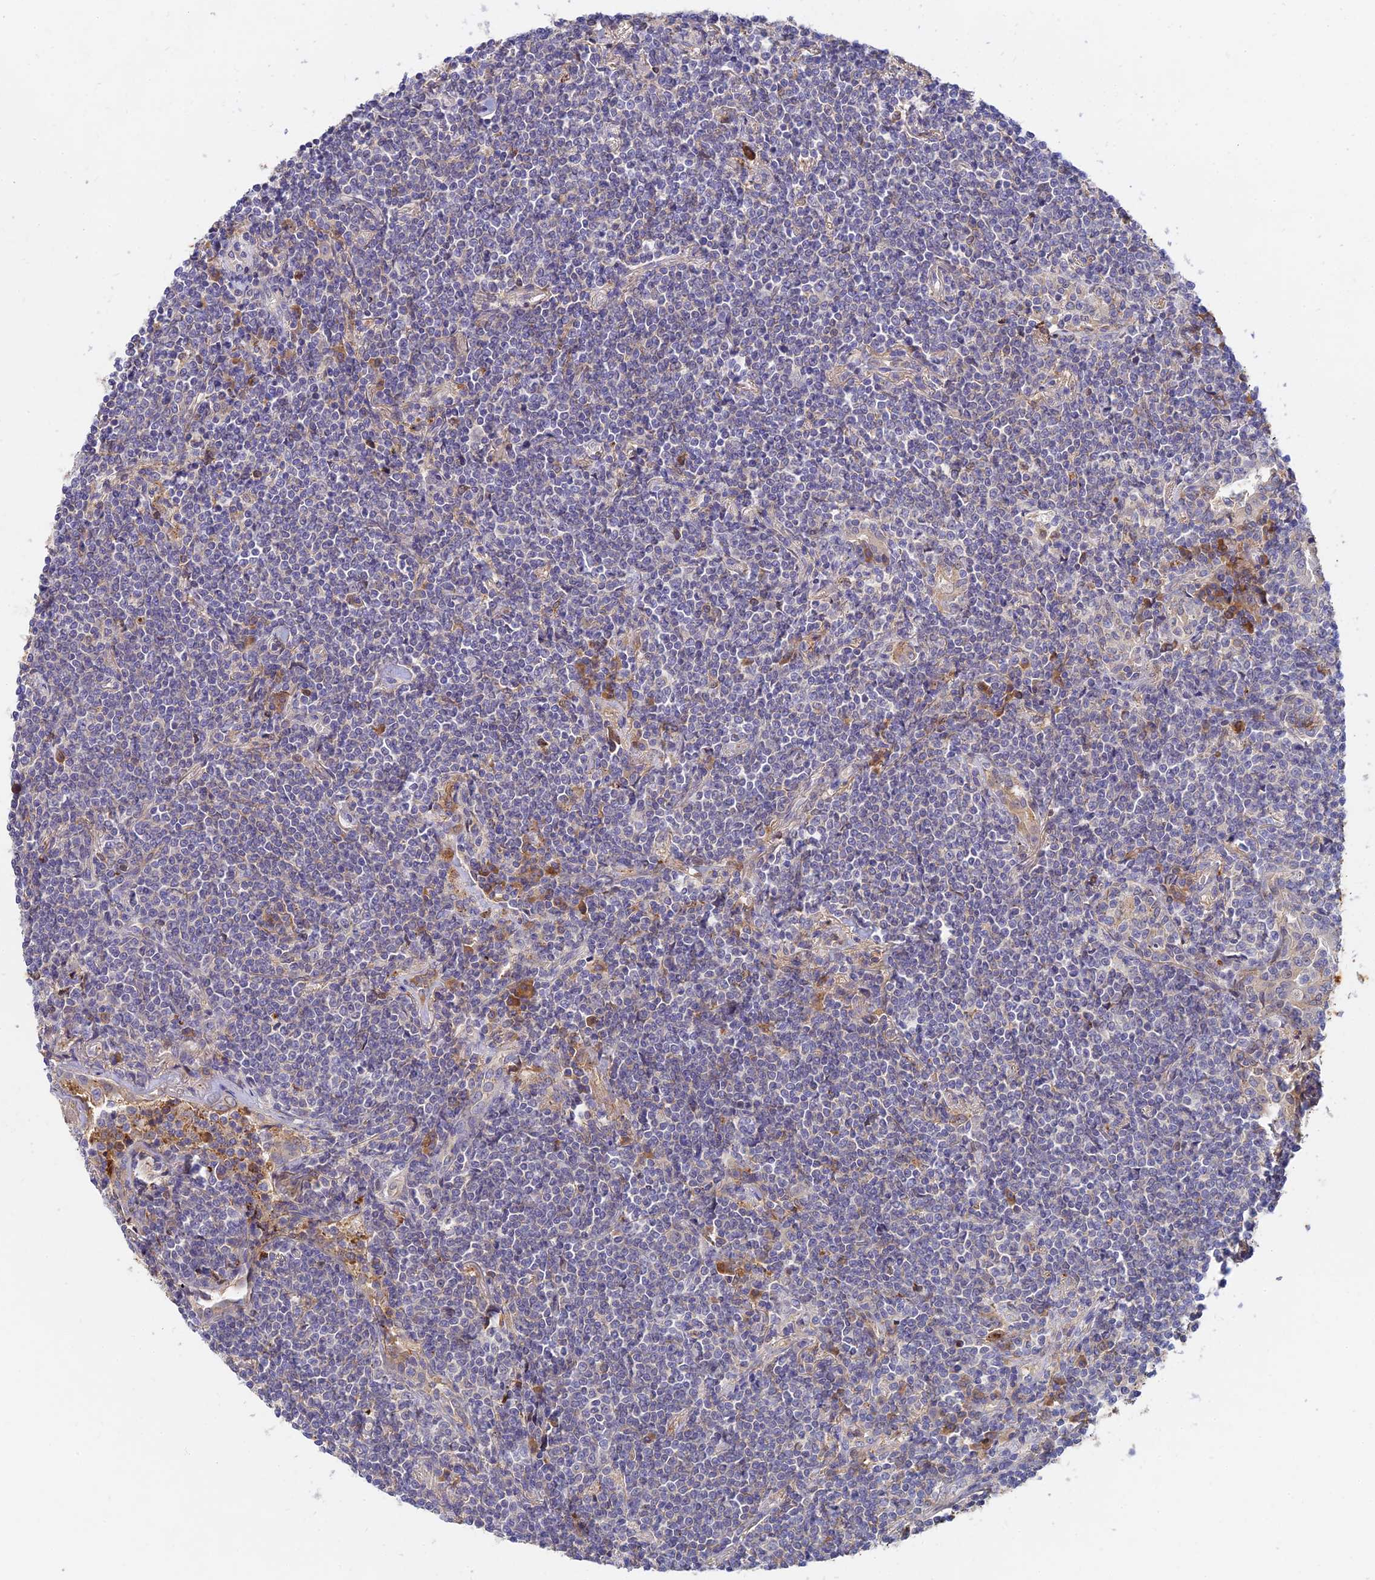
{"staining": {"intensity": "negative", "quantity": "none", "location": "none"}, "tissue": "lymphoma", "cell_type": "Tumor cells", "image_type": "cancer", "snomed": [{"axis": "morphology", "description": "Malignant lymphoma, non-Hodgkin's type, Low grade"}, {"axis": "topography", "description": "Lung"}], "caption": "Tumor cells show no significant protein expression in lymphoma. (DAB (3,3'-diaminobenzidine) immunohistochemistry with hematoxylin counter stain).", "gene": "ACSM5", "patient": {"sex": "female", "age": 71}}